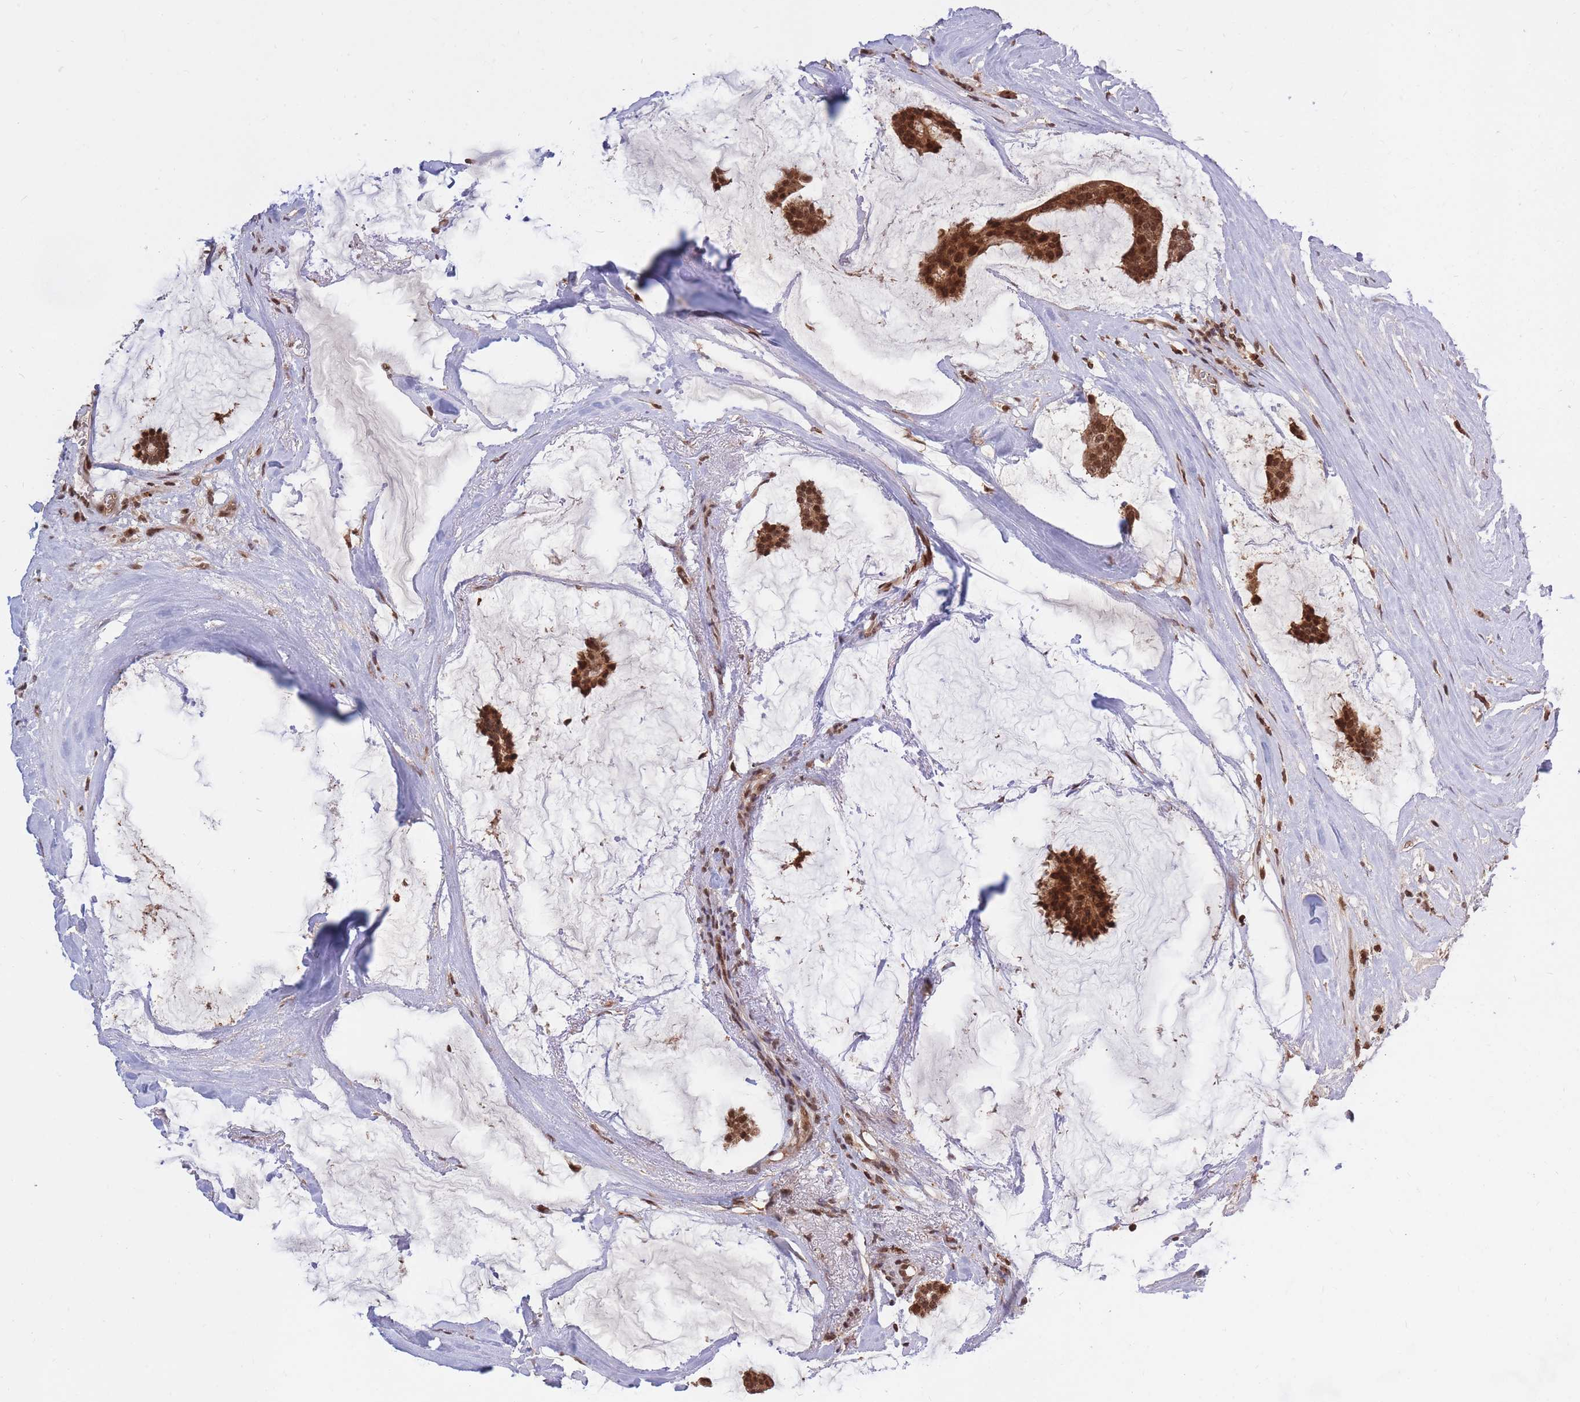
{"staining": {"intensity": "strong", "quantity": ">75%", "location": "cytoplasmic/membranous,nuclear"}, "tissue": "breast cancer", "cell_type": "Tumor cells", "image_type": "cancer", "snomed": [{"axis": "morphology", "description": "Duct carcinoma"}, {"axis": "topography", "description": "Breast"}], "caption": "Human breast cancer (invasive ductal carcinoma) stained for a protein (brown) displays strong cytoplasmic/membranous and nuclear positive expression in about >75% of tumor cells.", "gene": "SRA1", "patient": {"sex": "female", "age": 93}}